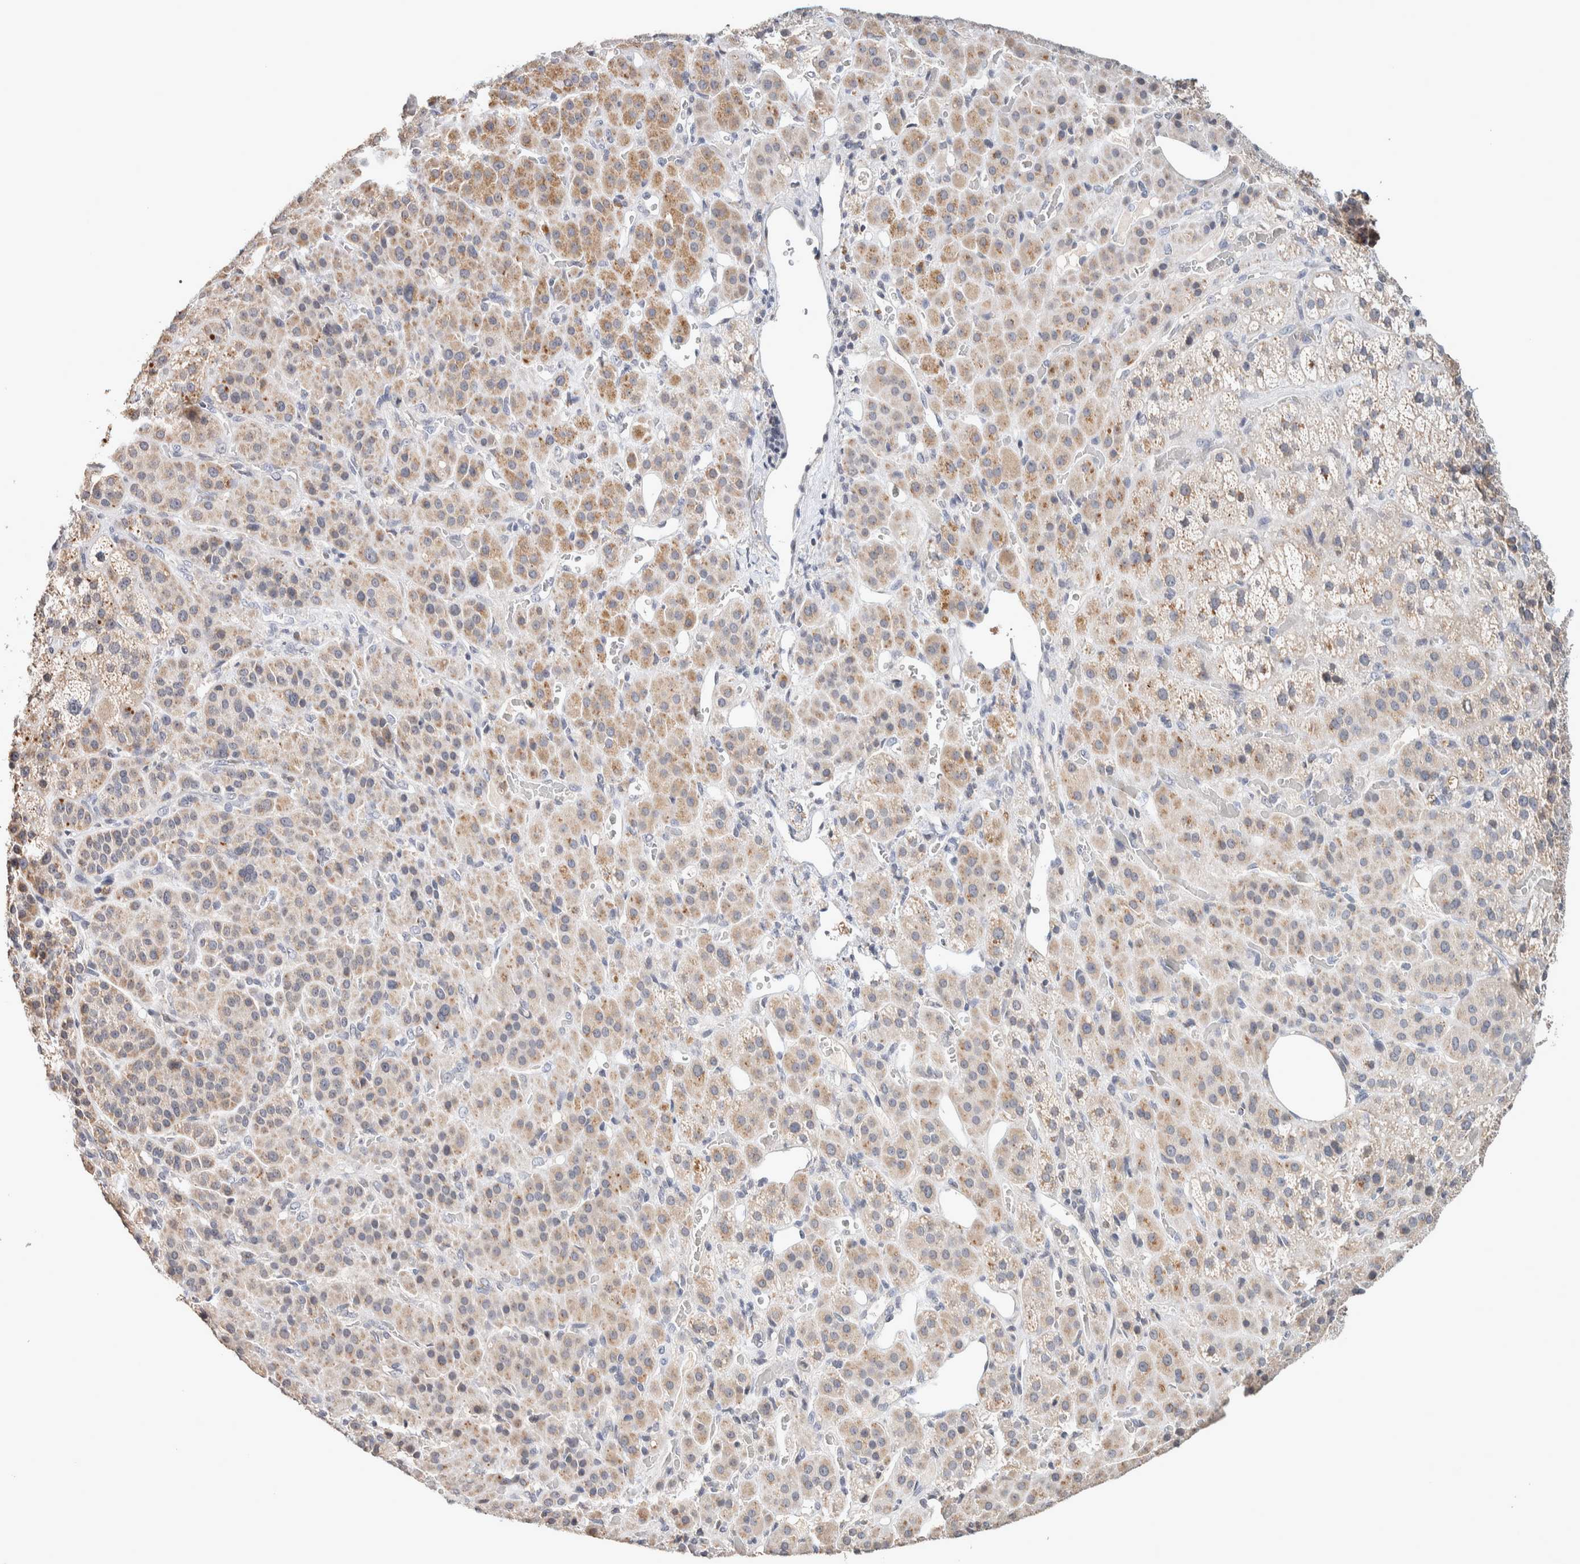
{"staining": {"intensity": "moderate", "quantity": "25%-75%", "location": "cytoplasmic/membranous"}, "tissue": "adrenal gland", "cell_type": "Glandular cells", "image_type": "normal", "snomed": [{"axis": "morphology", "description": "Normal tissue, NOS"}, {"axis": "topography", "description": "Adrenal gland"}], "caption": "Immunohistochemical staining of unremarkable human adrenal gland displays medium levels of moderate cytoplasmic/membranous staining in approximately 25%-75% of glandular cells. The staining was performed using DAB (3,3'-diaminobenzidine), with brown indicating positive protein expression. Nuclei are stained blue with hematoxylin.", "gene": "CRAT", "patient": {"sex": "male", "age": 57}}